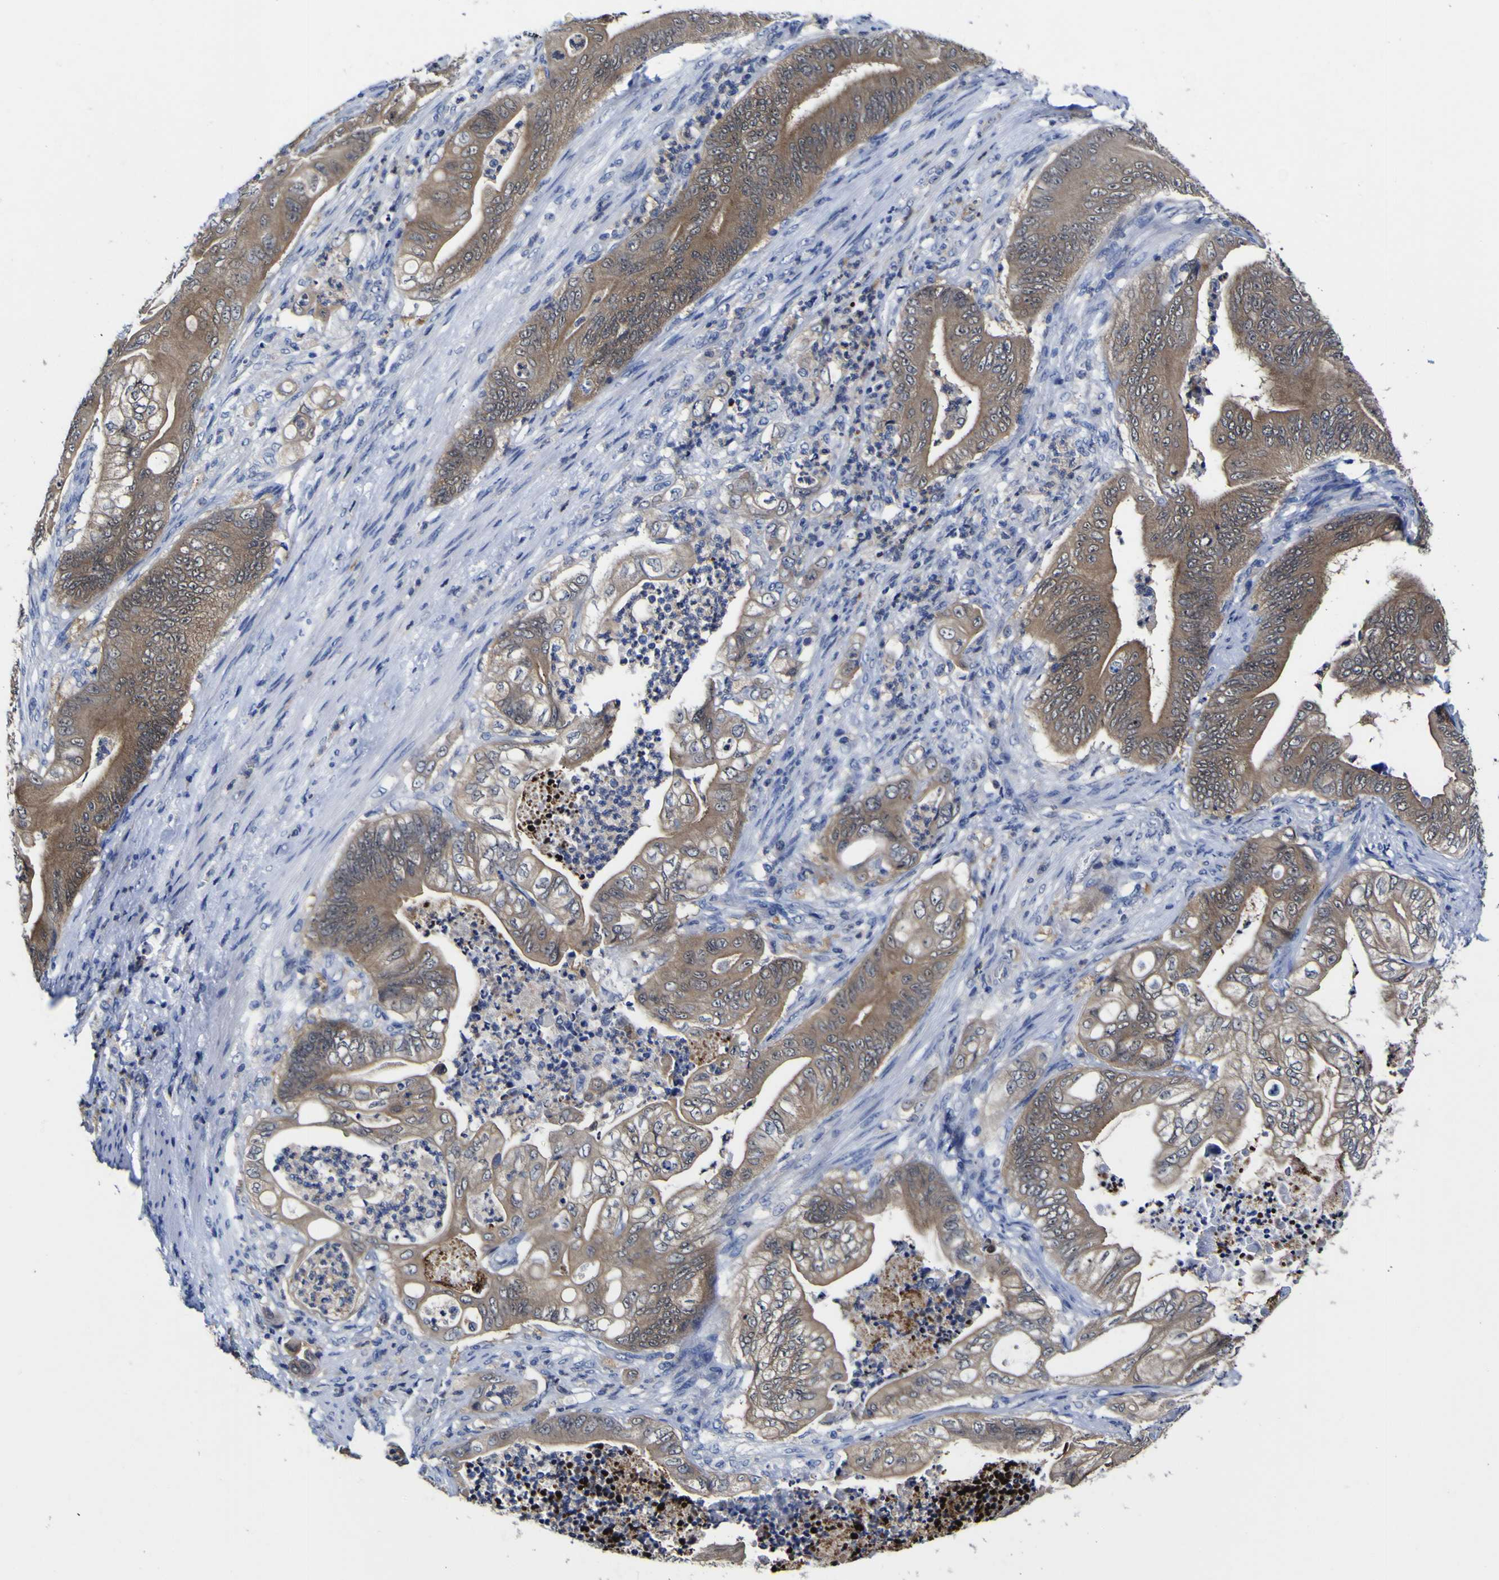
{"staining": {"intensity": "moderate", "quantity": ">75%", "location": "cytoplasmic/membranous"}, "tissue": "stomach cancer", "cell_type": "Tumor cells", "image_type": "cancer", "snomed": [{"axis": "morphology", "description": "Adenocarcinoma, NOS"}, {"axis": "topography", "description": "Stomach"}], "caption": "DAB (3,3'-diaminobenzidine) immunohistochemical staining of human stomach cancer (adenocarcinoma) exhibits moderate cytoplasmic/membranous protein positivity in approximately >75% of tumor cells.", "gene": "CASP6", "patient": {"sex": "female", "age": 73}}